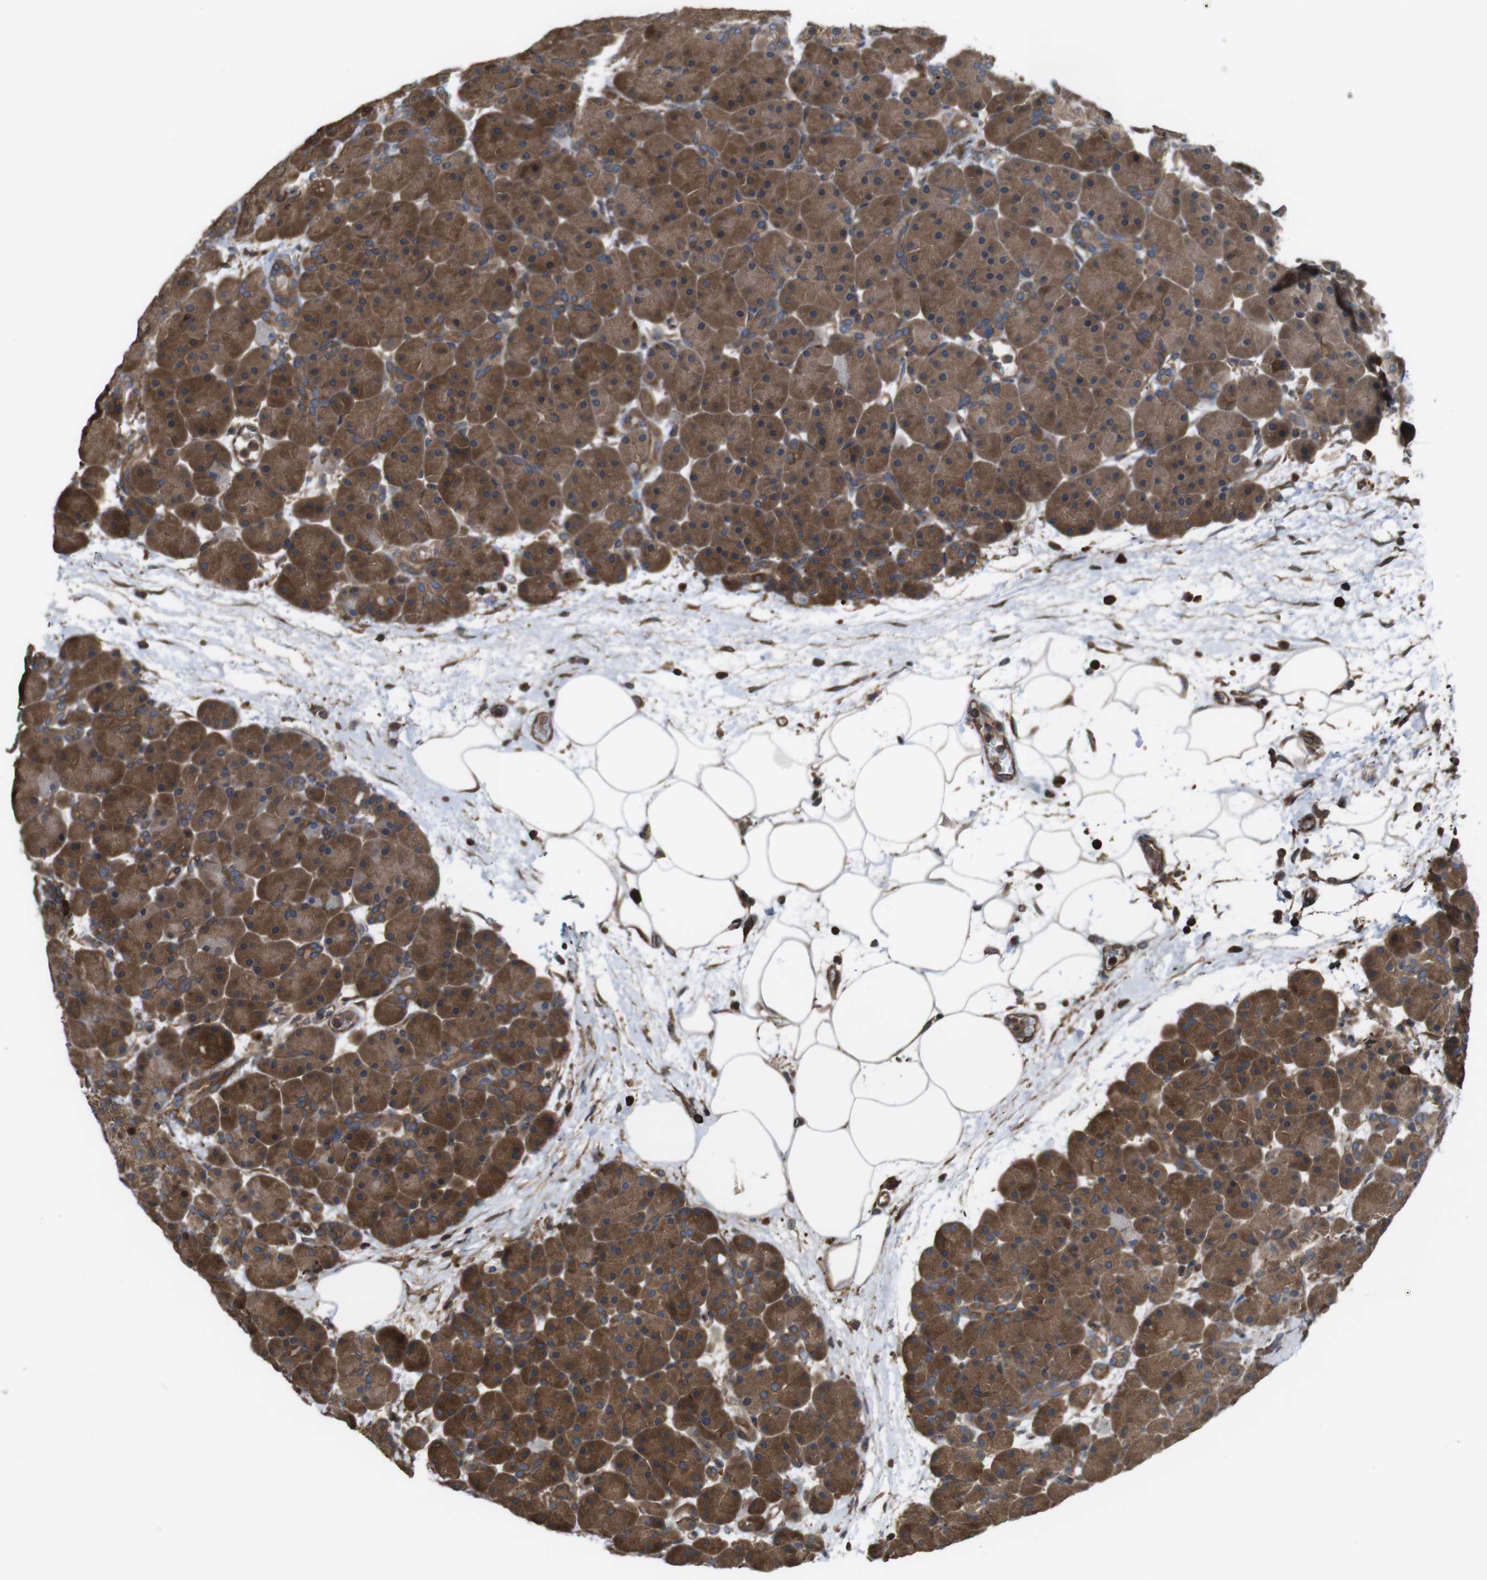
{"staining": {"intensity": "strong", "quantity": "25%-75%", "location": "cytoplasmic/membranous"}, "tissue": "pancreas", "cell_type": "Exocrine glandular cells", "image_type": "normal", "snomed": [{"axis": "morphology", "description": "Normal tissue, NOS"}, {"axis": "topography", "description": "Pancreas"}], "caption": "Protein staining shows strong cytoplasmic/membranous expression in about 25%-75% of exocrine glandular cells in normal pancreas.", "gene": "ARHGDIA", "patient": {"sex": "male", "age": 66}}